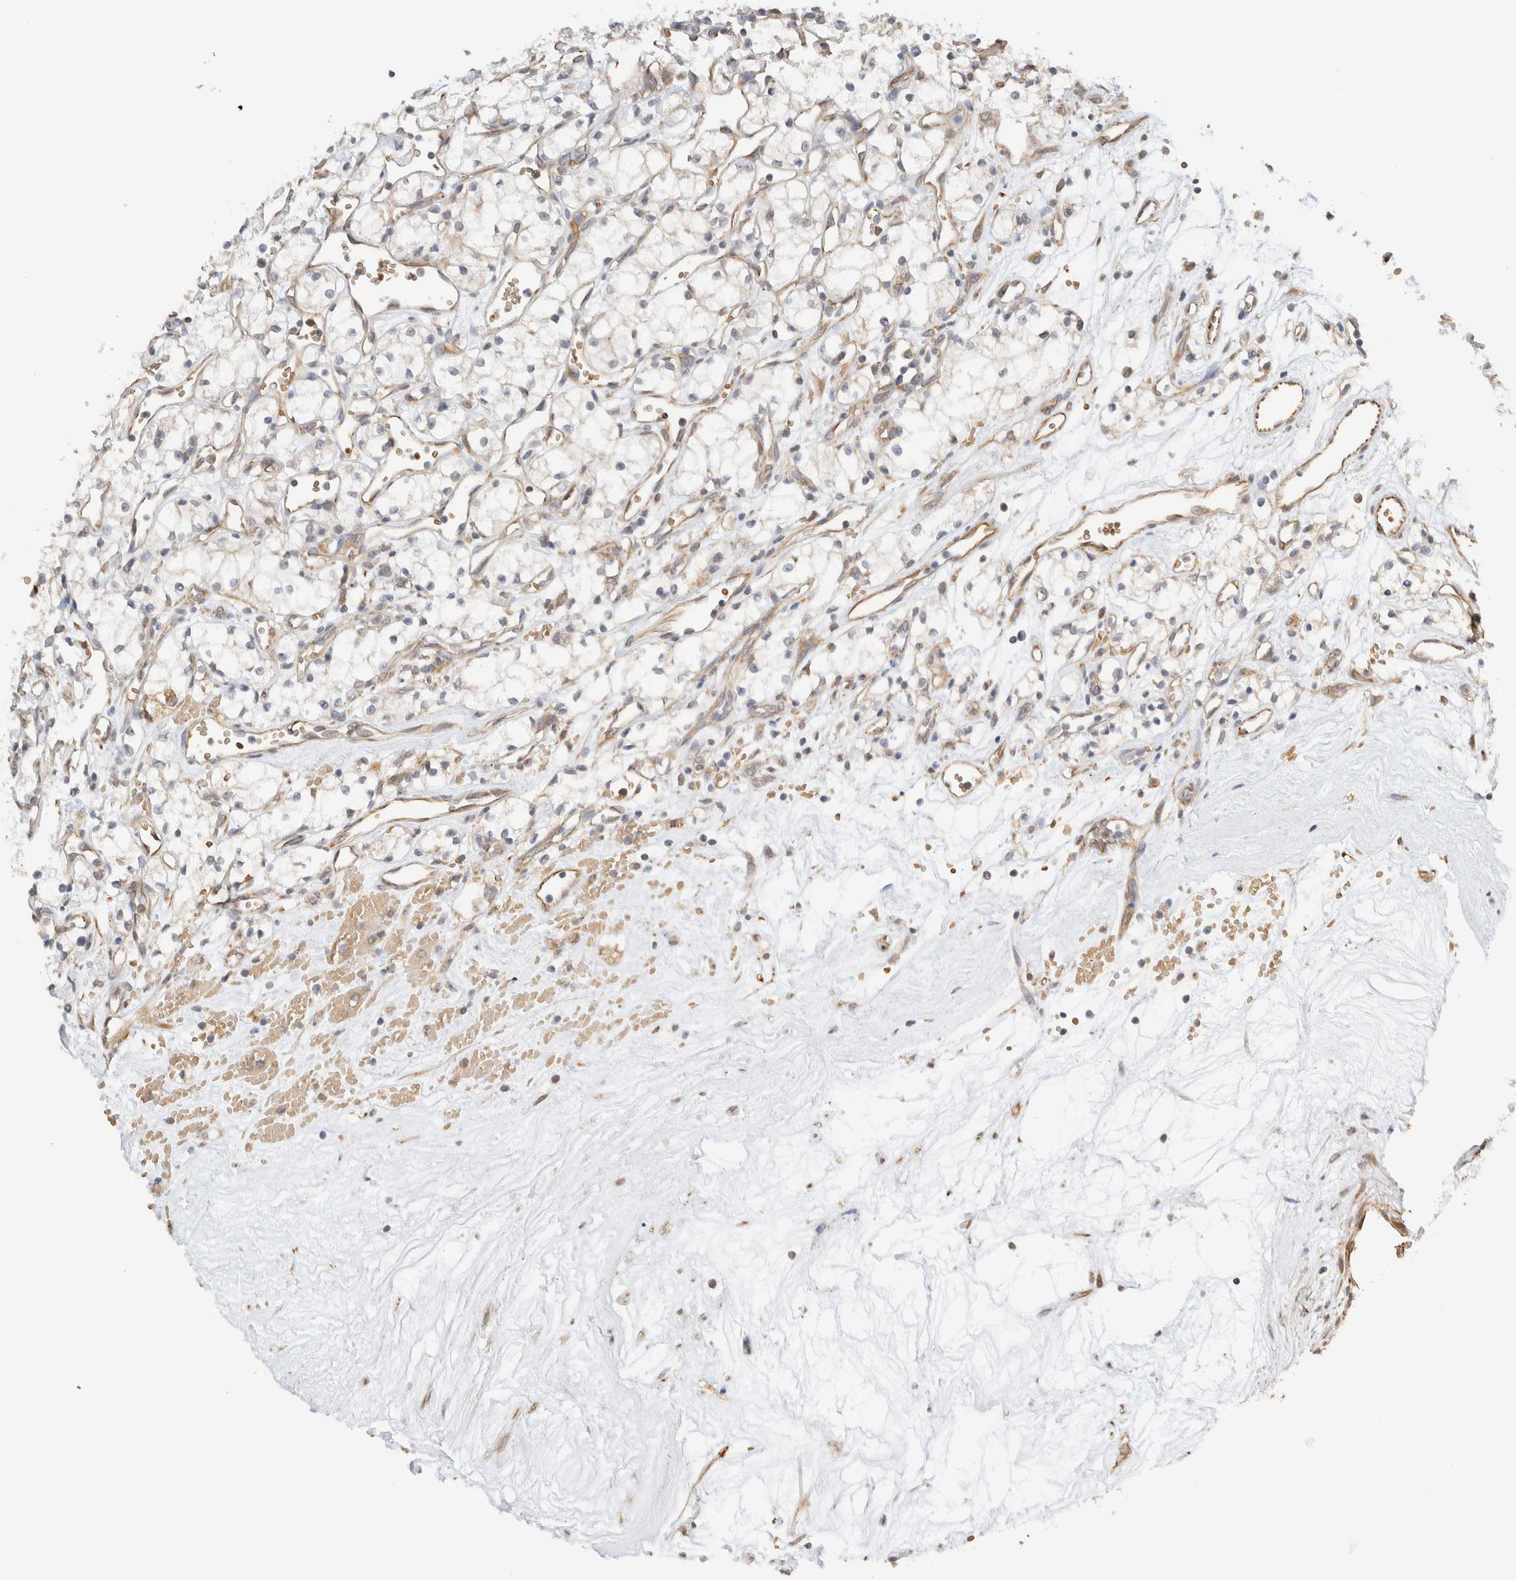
{"staining": {"intensity": "negative", "quantity": "none", "location": "none"}, "tissue": "renal cancer", "cell_type": "Tumor cells", "image_type": "cancer", "snomed": [{"axis": "morphology", "description": "Adenocarcinoma, NOS"}, {"axis": "topography", "description": "Kidney"}], "caption": "Immunohistochemistry of human adenocarcinoma (renal) shows no expression in tumor cells. The staining was performed using DAB to visualize the protein expression in brown, while the nuclei were stained in blue with hematoxylin (Magnification: 20x).", "gene": "SYVN1", "patient": {"sex": "male", "age": 59}}